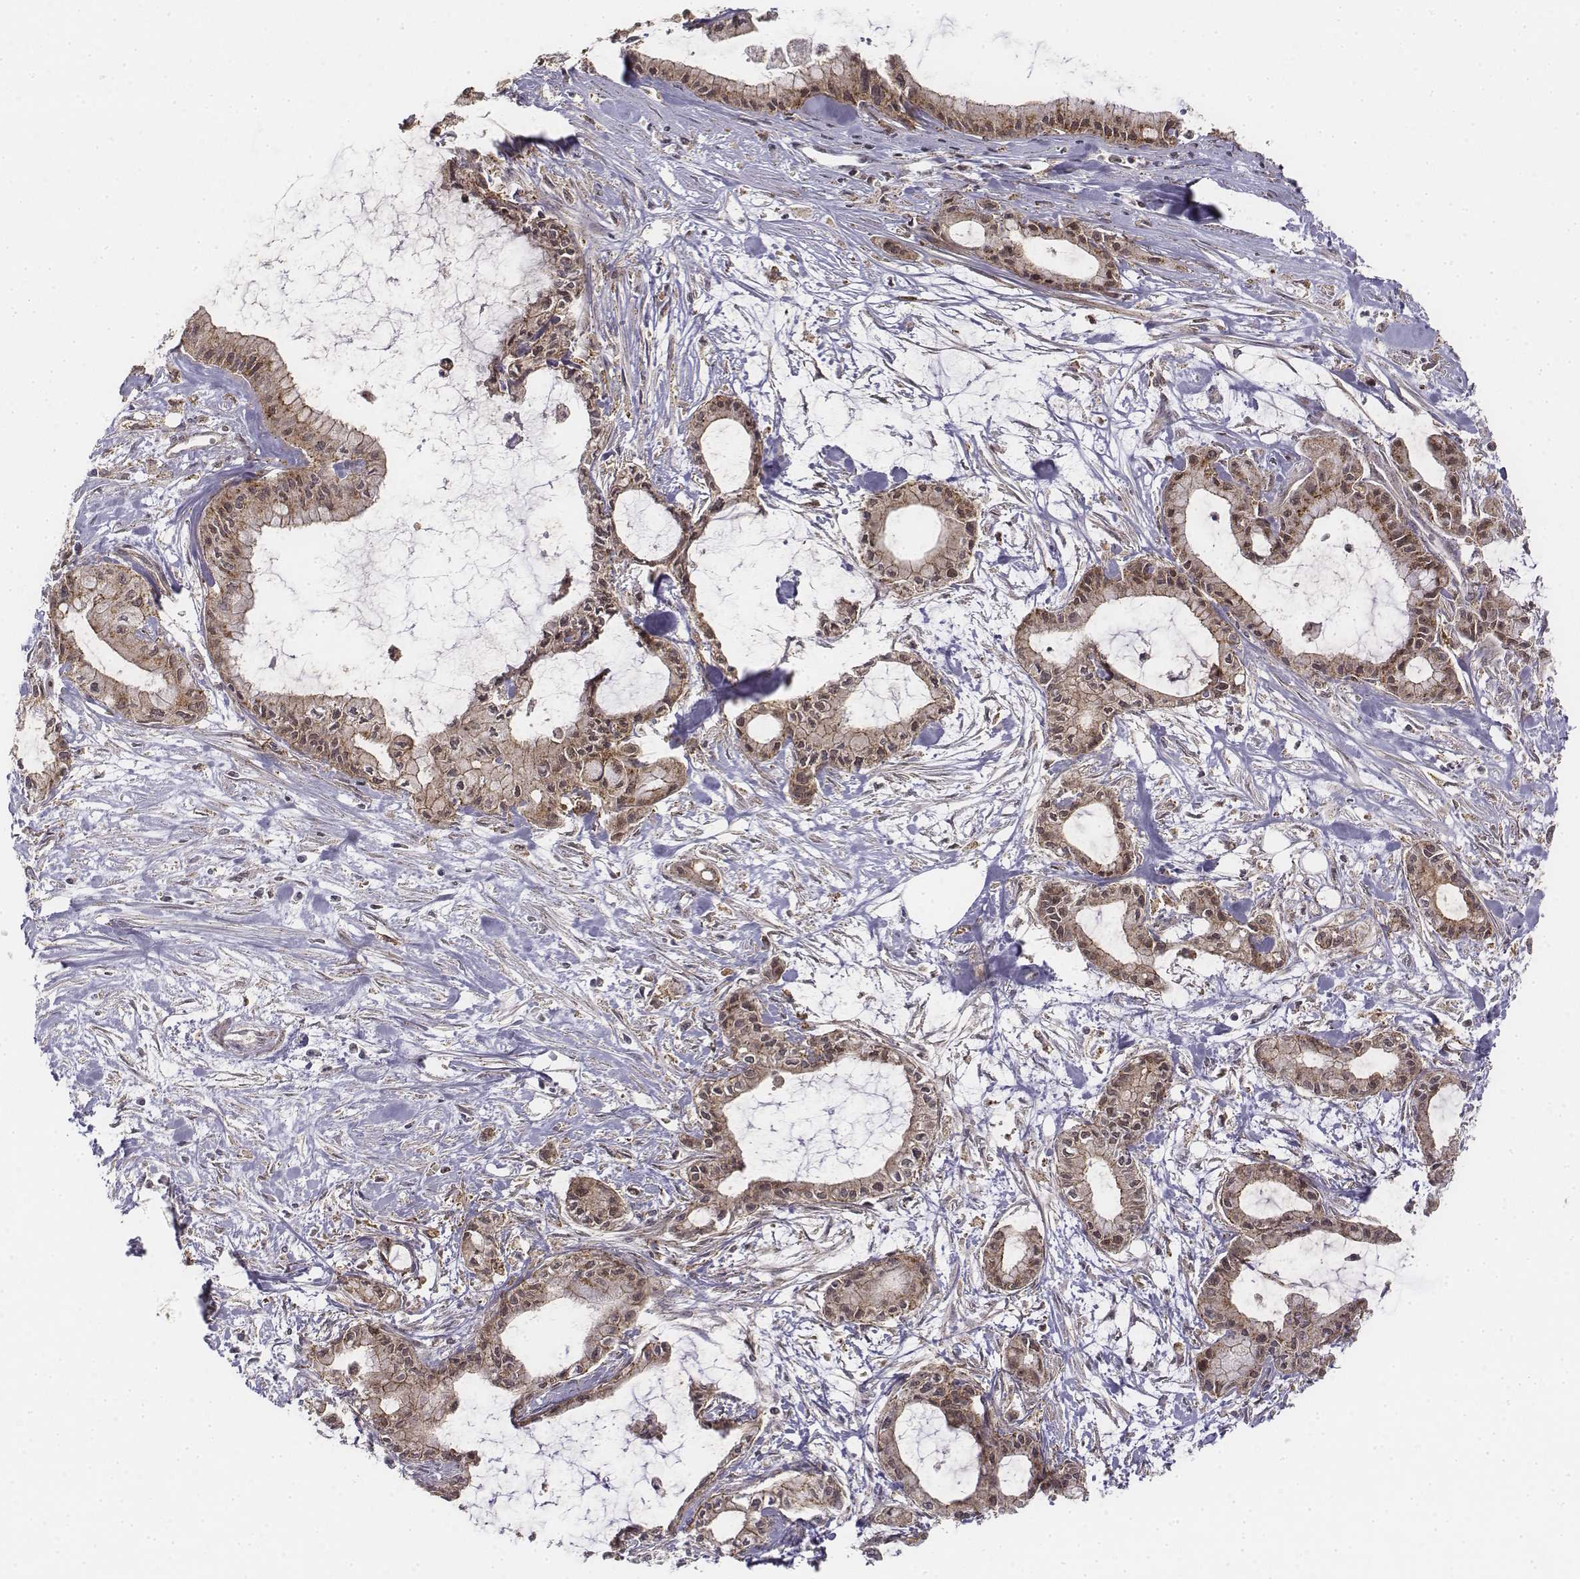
{"staining": {"intensity": "moderate", "quantity": "25%-75%", "location": "cytoplasmic/membranous"}, "tissue": "pancreatic cancer", "cell_type": "Tumor cells", "image_type": "cancer", "snomed": [{"axis": "morphology", "description": "Adenocarcinoma, NOS"}, {"axis": "topography", "description": "Pancreas"}], "caption": "The immunohistochemical stain labels moderate cytoplasmic/membranous staining in tumor cells of adenocarcinoma (pancreatic) tissue.", "gene": "ZFYVE19", "patient": {"sex": "male", "age": 48}}